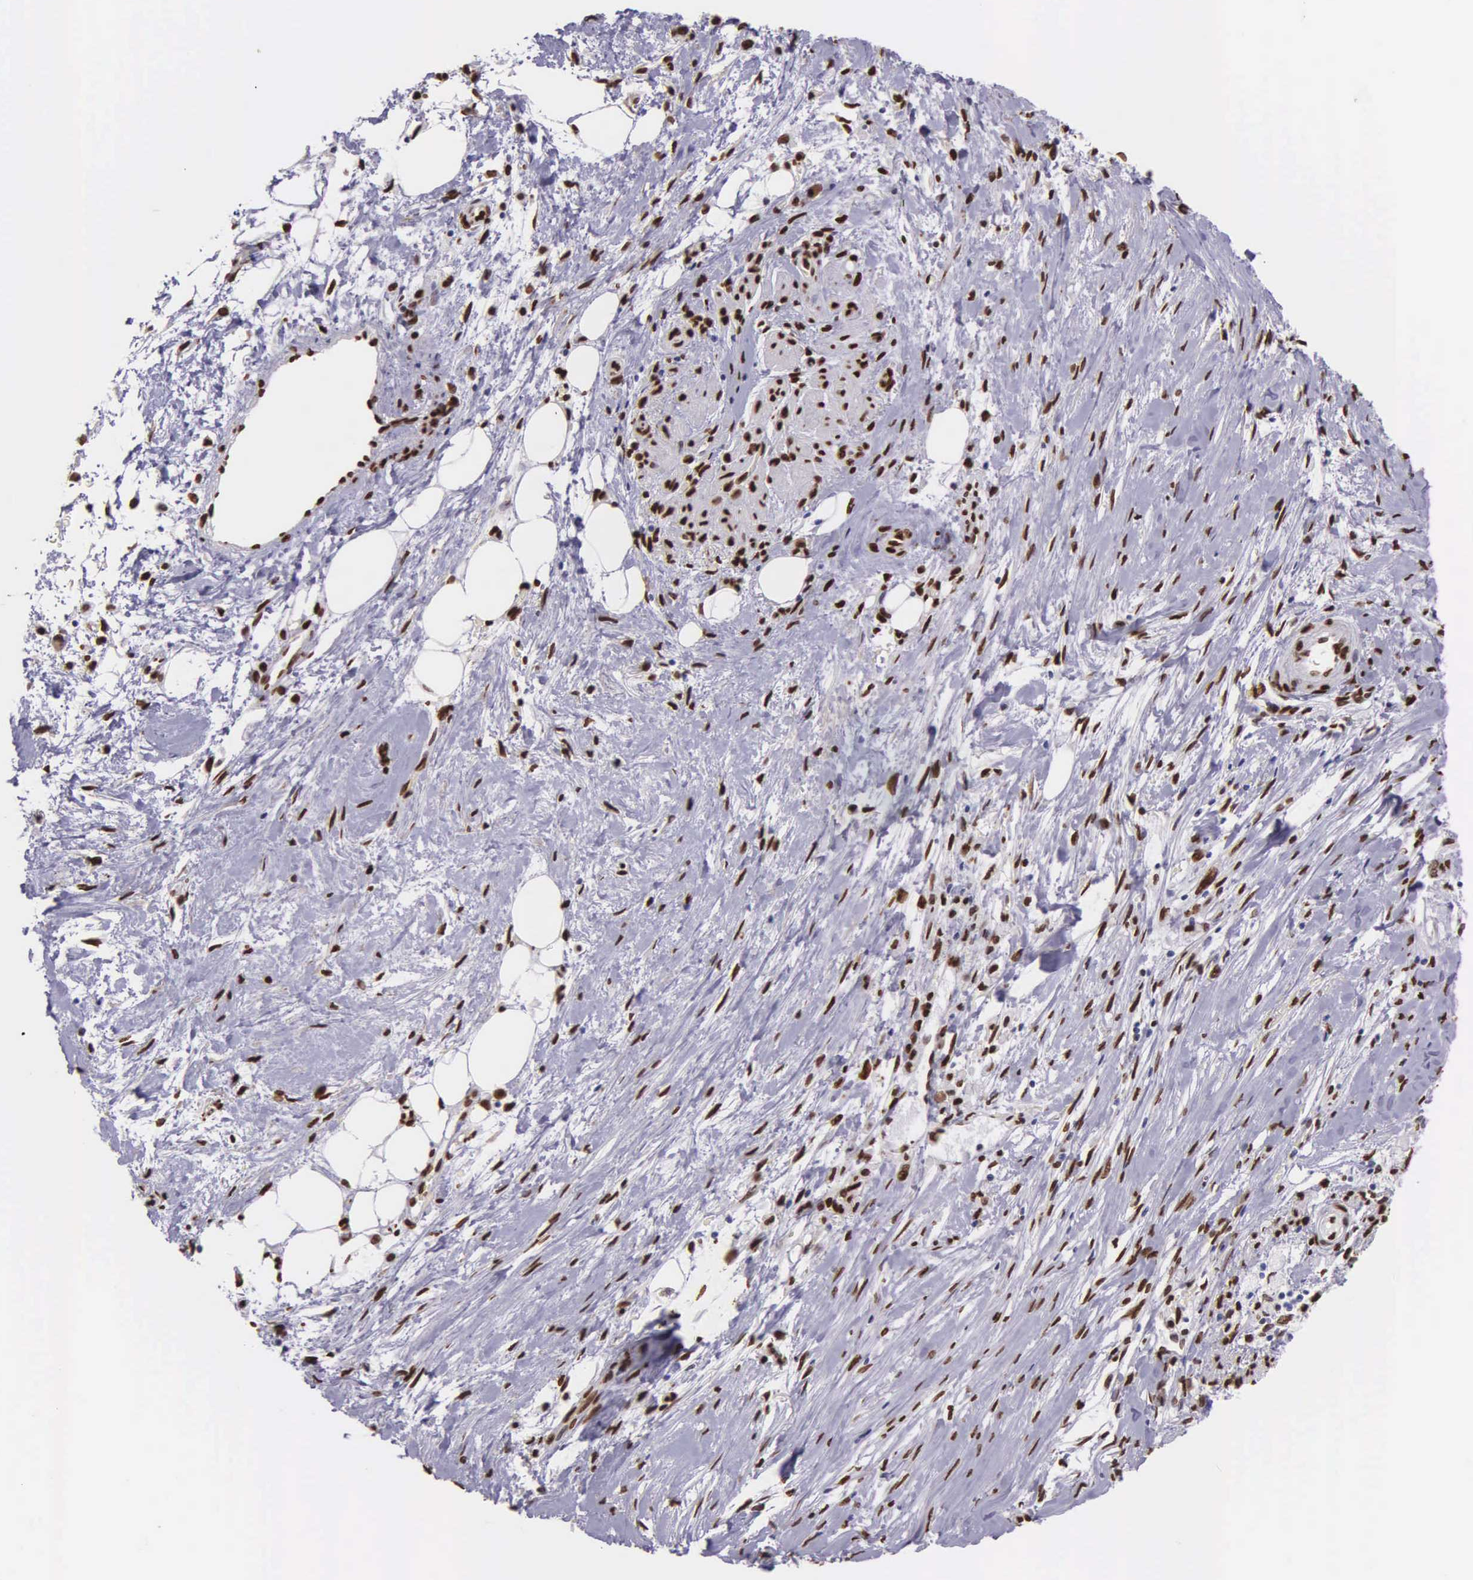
{"staining": {"intensity": "strong", "quantity": ">75%", "location": "nuclear"}, "tissue": "pancreatic cancer", "cell_type": "Tumor cells", "image_type": "cancer", "snomed": [{"axis": "morphology", "description": "Adenocarcinoma, NOS"}, {"axis": "topography", "description": "Pancreas"}], "caption": "High-power microscopy captured an immunohistochemistry micrograph of pancreatic cancer (adenocarcinoma), revealing strong nuclear positivity in approximately >75% of tumor cells. (DAB (3,3'-diaminobenzidine) IHC, brown staining for protein, blue staining for nuclei).", "gene": "H1-0", "patient": {"sex": "male", "age": 79}}